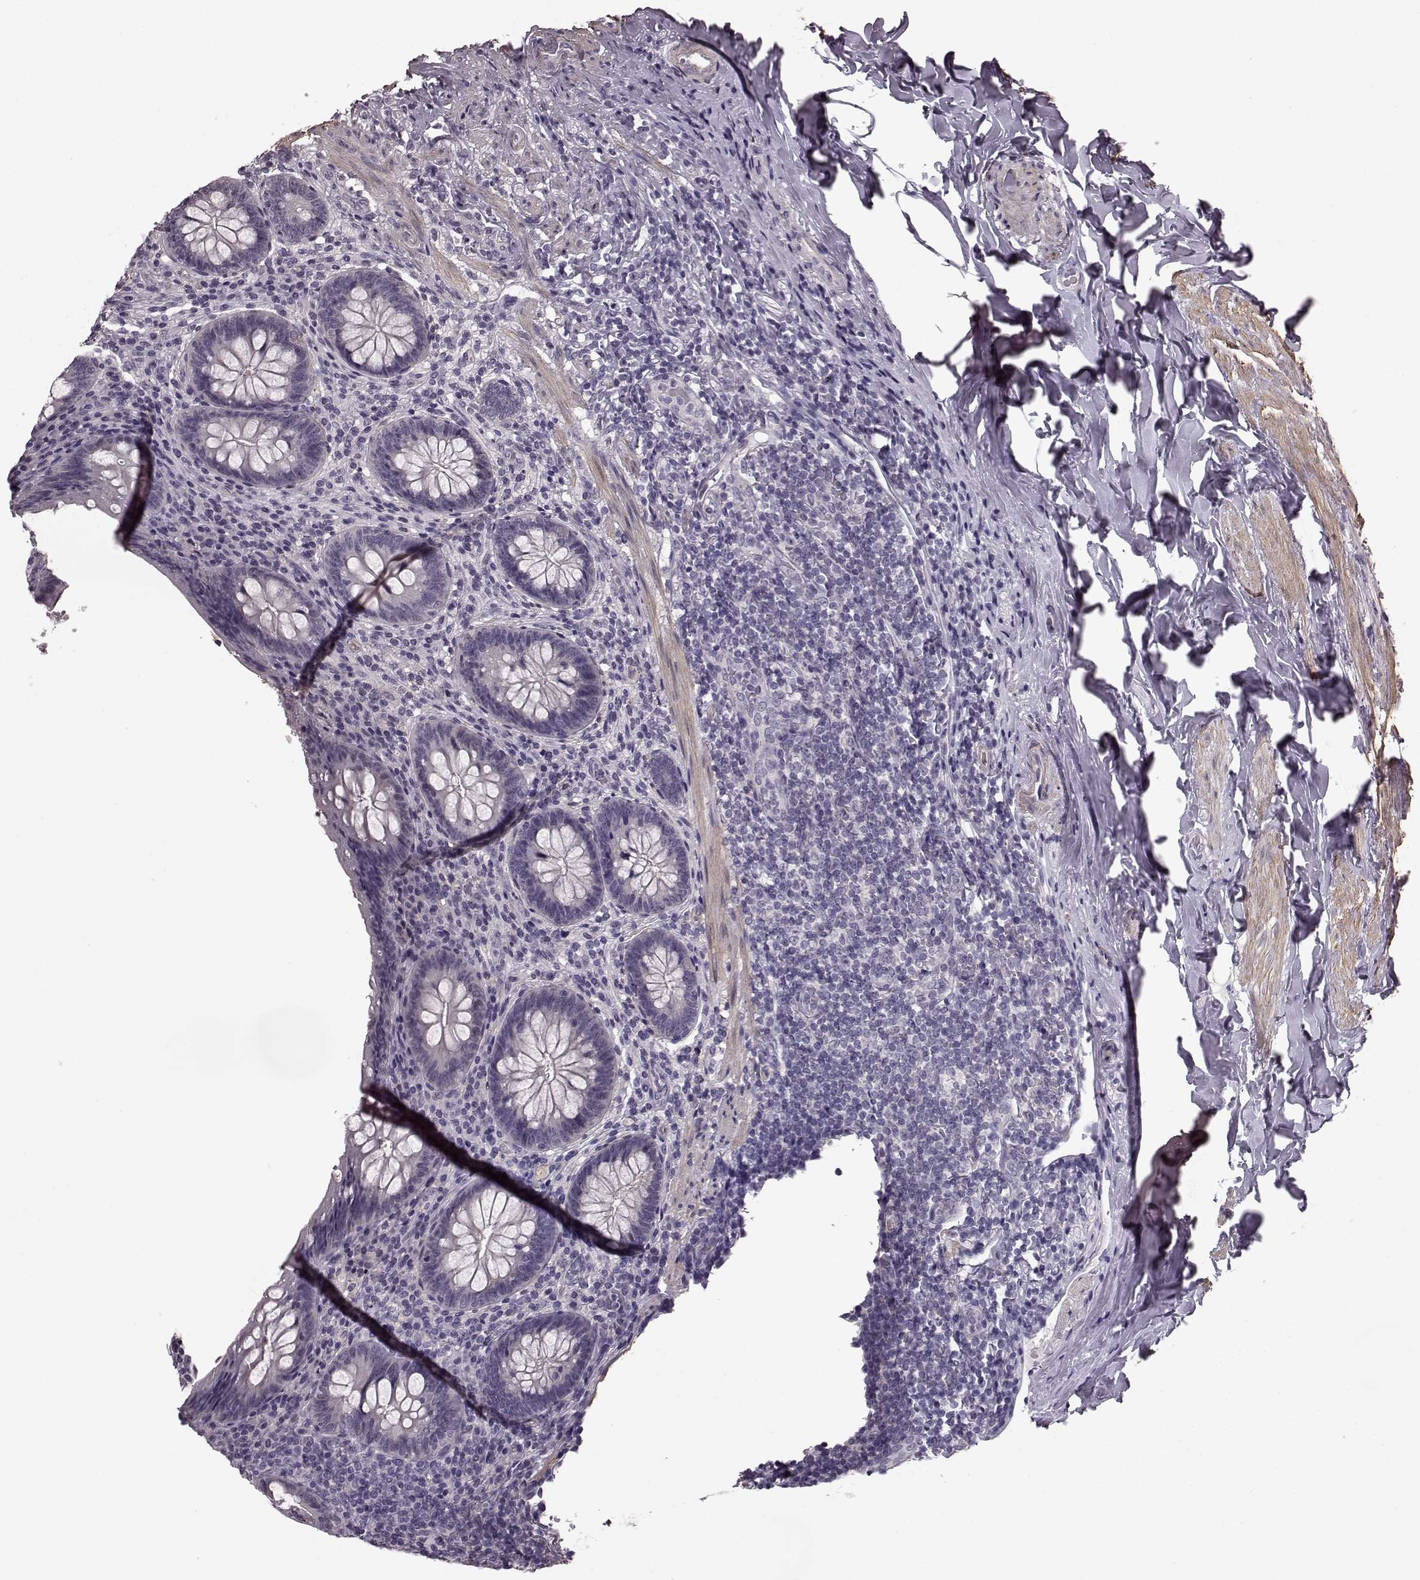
{"staining": {"intensity": "negative", "quantity": "none", "location": "none"}, "tissue": "appendix", "cell_type": "Glandular cells", "image_type": "normal", "snomed": [{"axis": "morphology", "description": "Normal tissue, NOS"}, {"axis": "topography", "description": "Appendix"}], "caption": "High magnification brightfield microscopy of normal appendix stained with DAB (brown) and counterstained with hematoxylin (blue): glandular cells show no significant expression.", "gene": "SLCO3A1", "patient": {"sex": "male", "age": 47}}